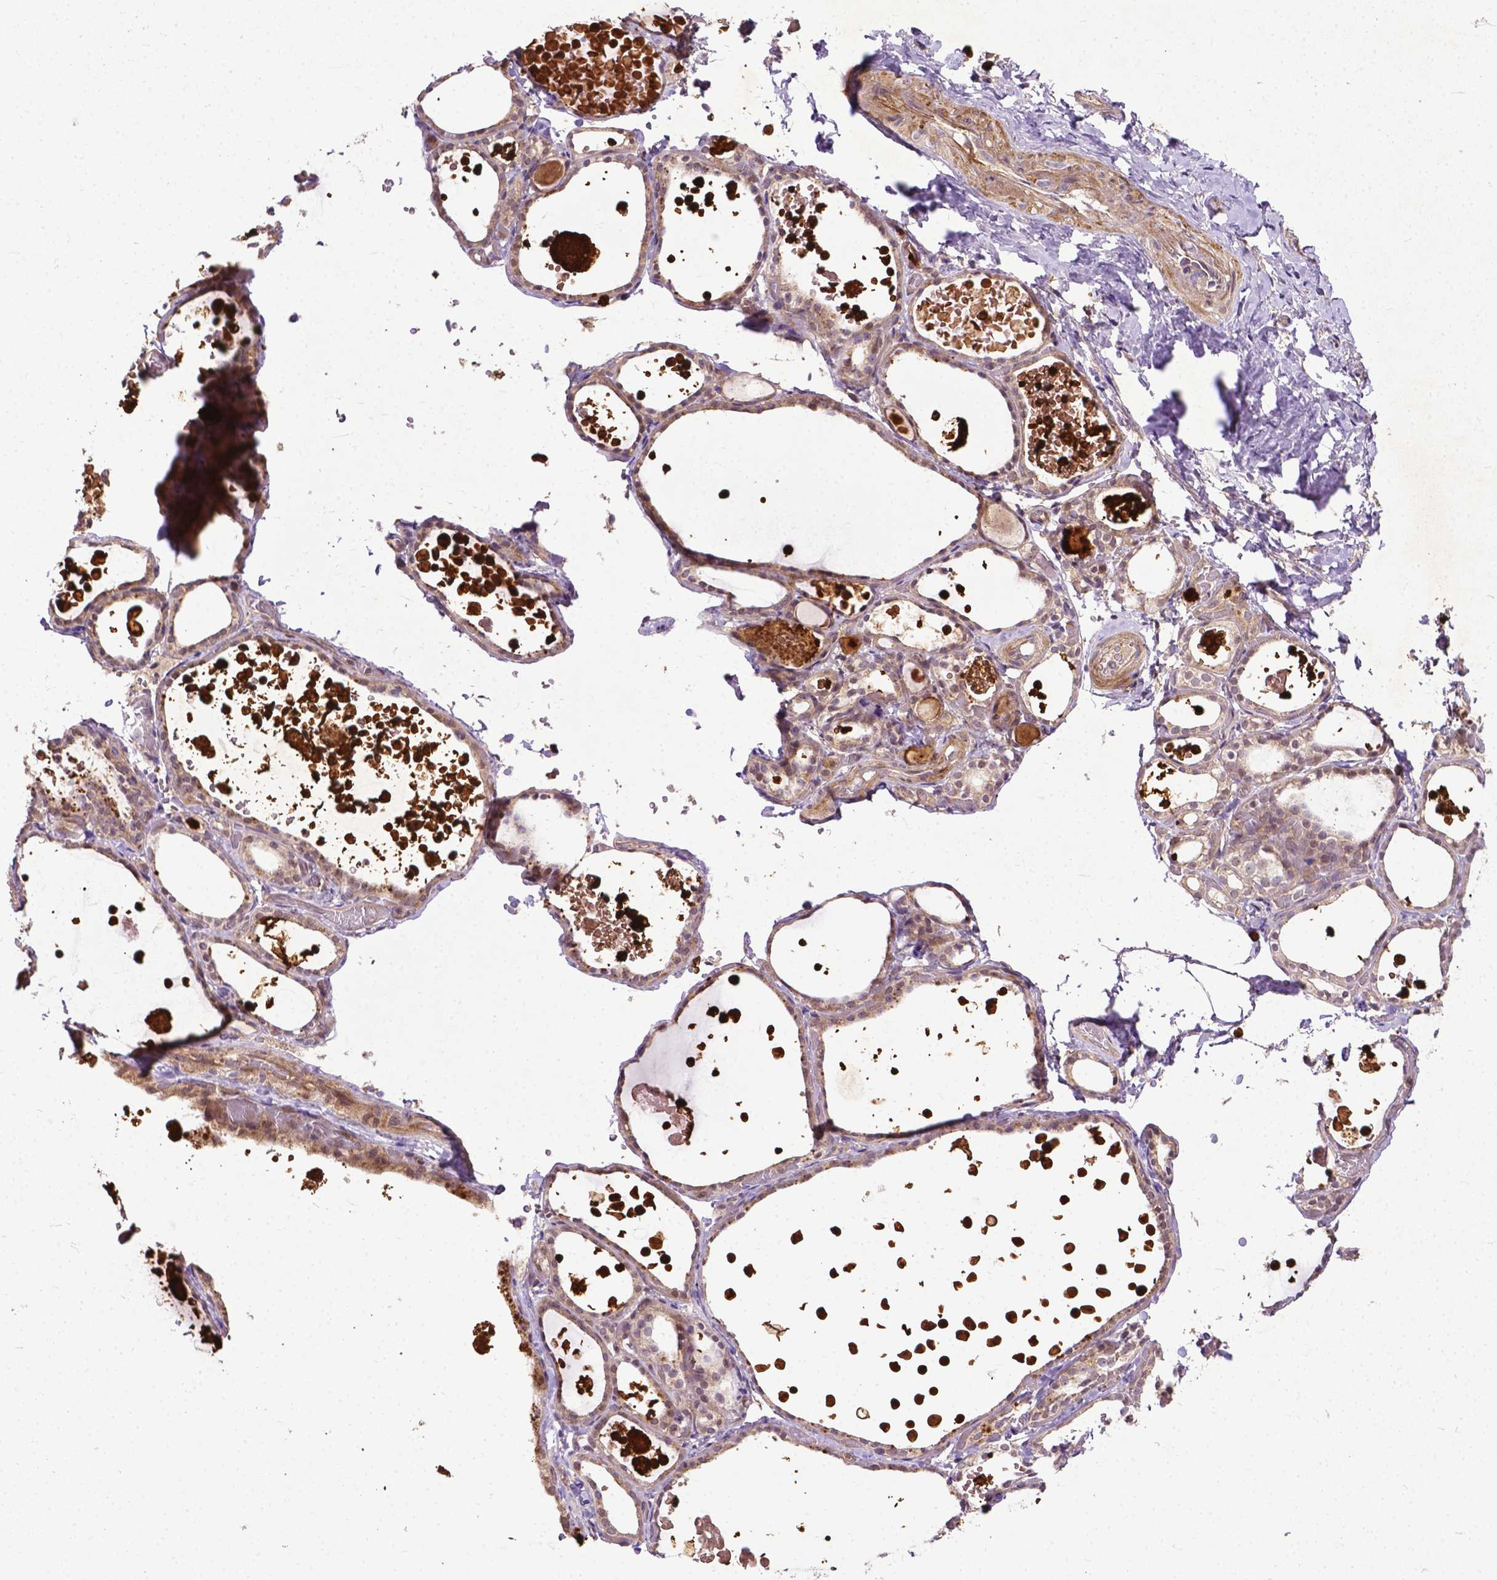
{"staining": {"intensity": "weak", "quantity": "25%-75%", "location": "cytoplasmic/membranous"}, "tissue": "thyroid gland", "cell_type": "Glandular cells", "image_type": "normal", "snomed": [{"axis": "morphology", "description": "Normal tissue, NOS"}, {"axis": "topography", "description": "Thyroid gland"}], "caption": "A brown stain shows weak cytoplasmic/membranous positivity of a protein in glandular cells of benign thyroid gland. (Stains: DAB in brown, nuclei in blue, Microscopy: brightfield microscopy at high magnification).", "gene": "PARP3", "patient": {"sex": "female", "age": 56}}